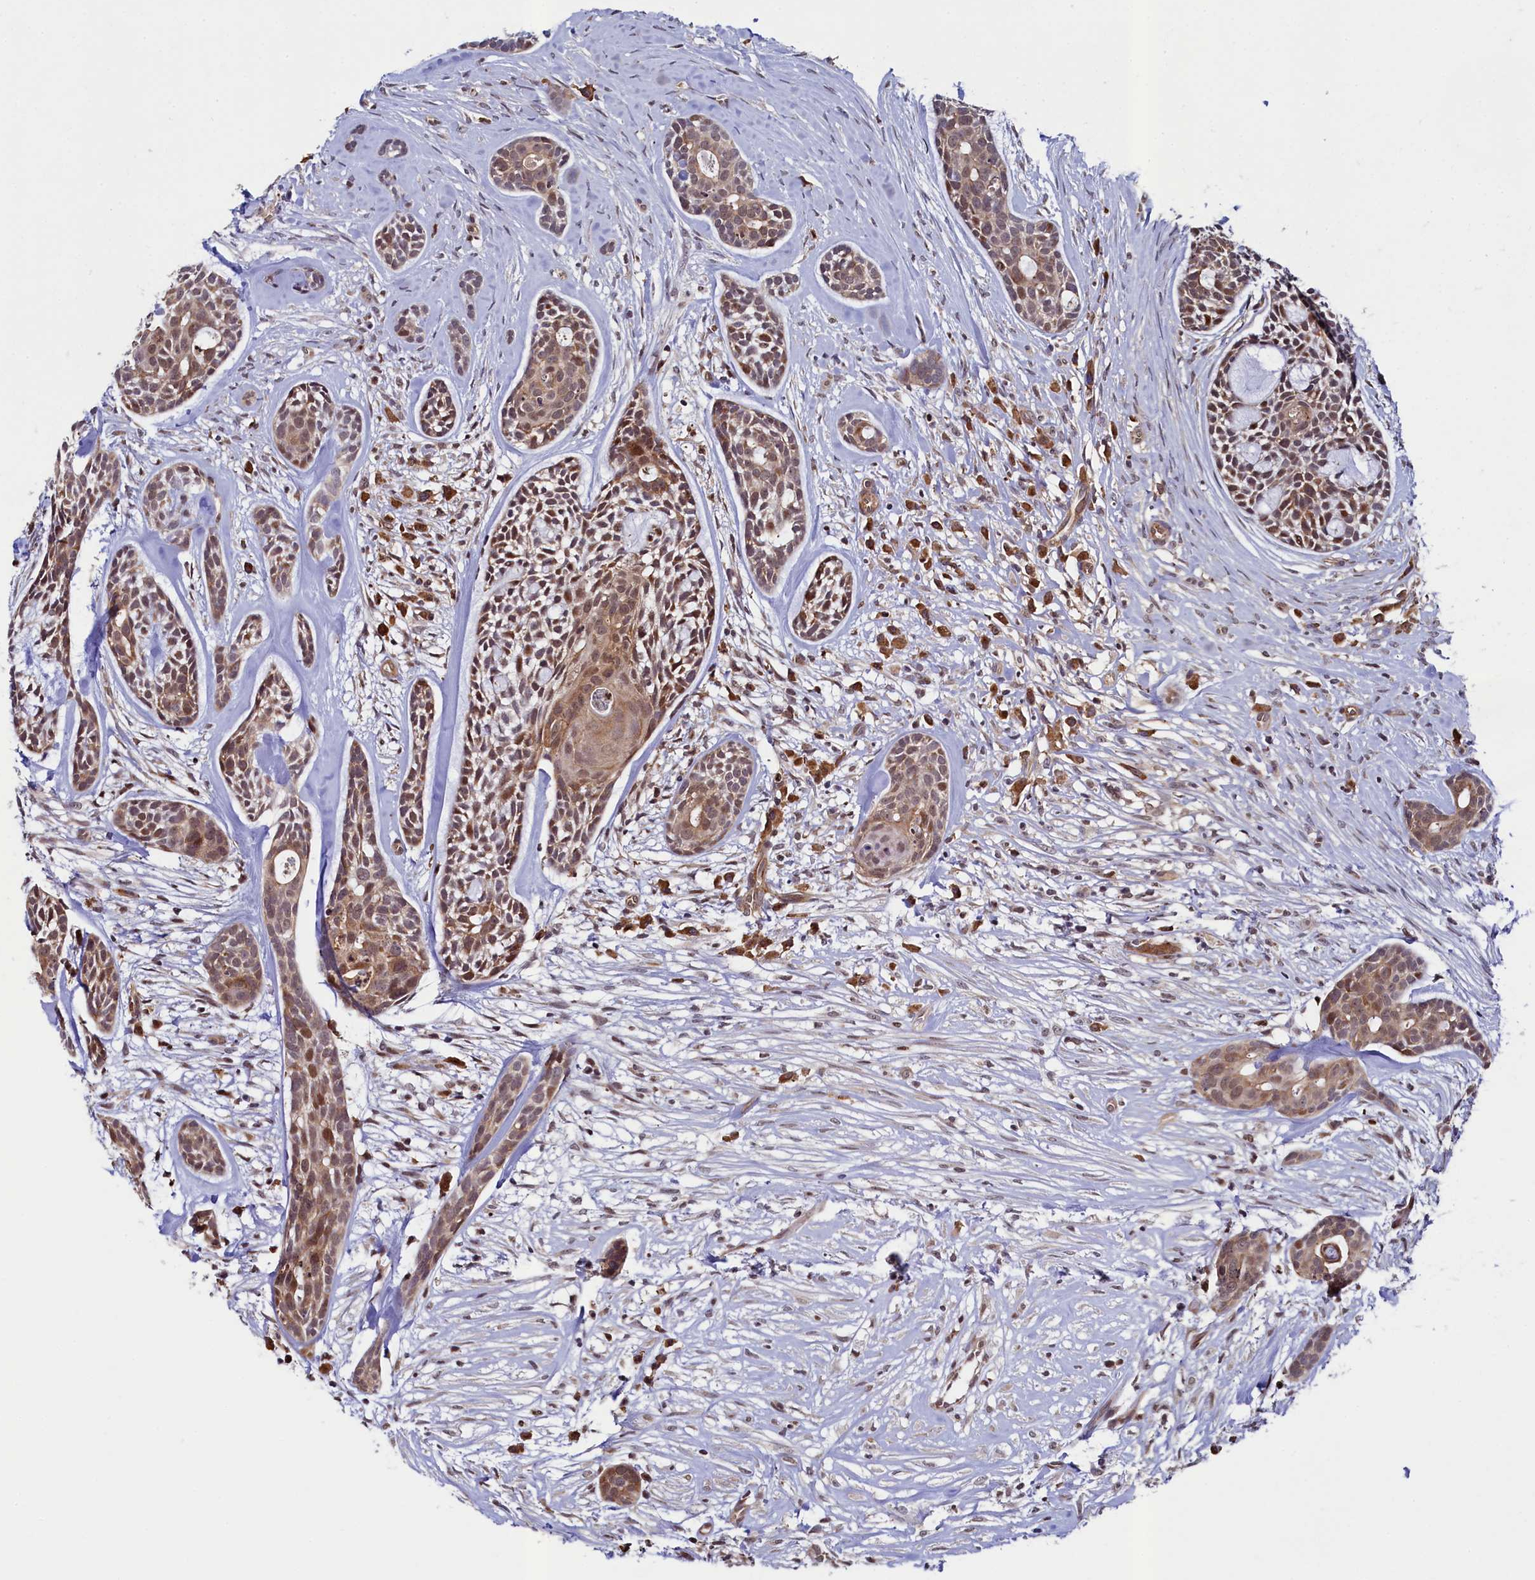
{"staining": {"intensity": "moderate", "quantity": ">75%", "location": "cytoplasmic/membranous,nuclear"}, "tissue": "head and neck cancer", "cell_type": "Tumor cells", "image_type": "cancer", "snomed": [{"axis": "morphology", "description": "Adenocarcinoma, NOS"}, {"axis": "topography", "description": "Subcutis"}, {"axis": "topography", "description": "Head-Neck"}], "caption": "A brown stain shows moderate cytoplasmic/membranous and nuclear expression of a protein in head and neck adenocarcinoma tumor cells.", "gene": "LEO1", "patient": {"sex": "female", "age": 73}}